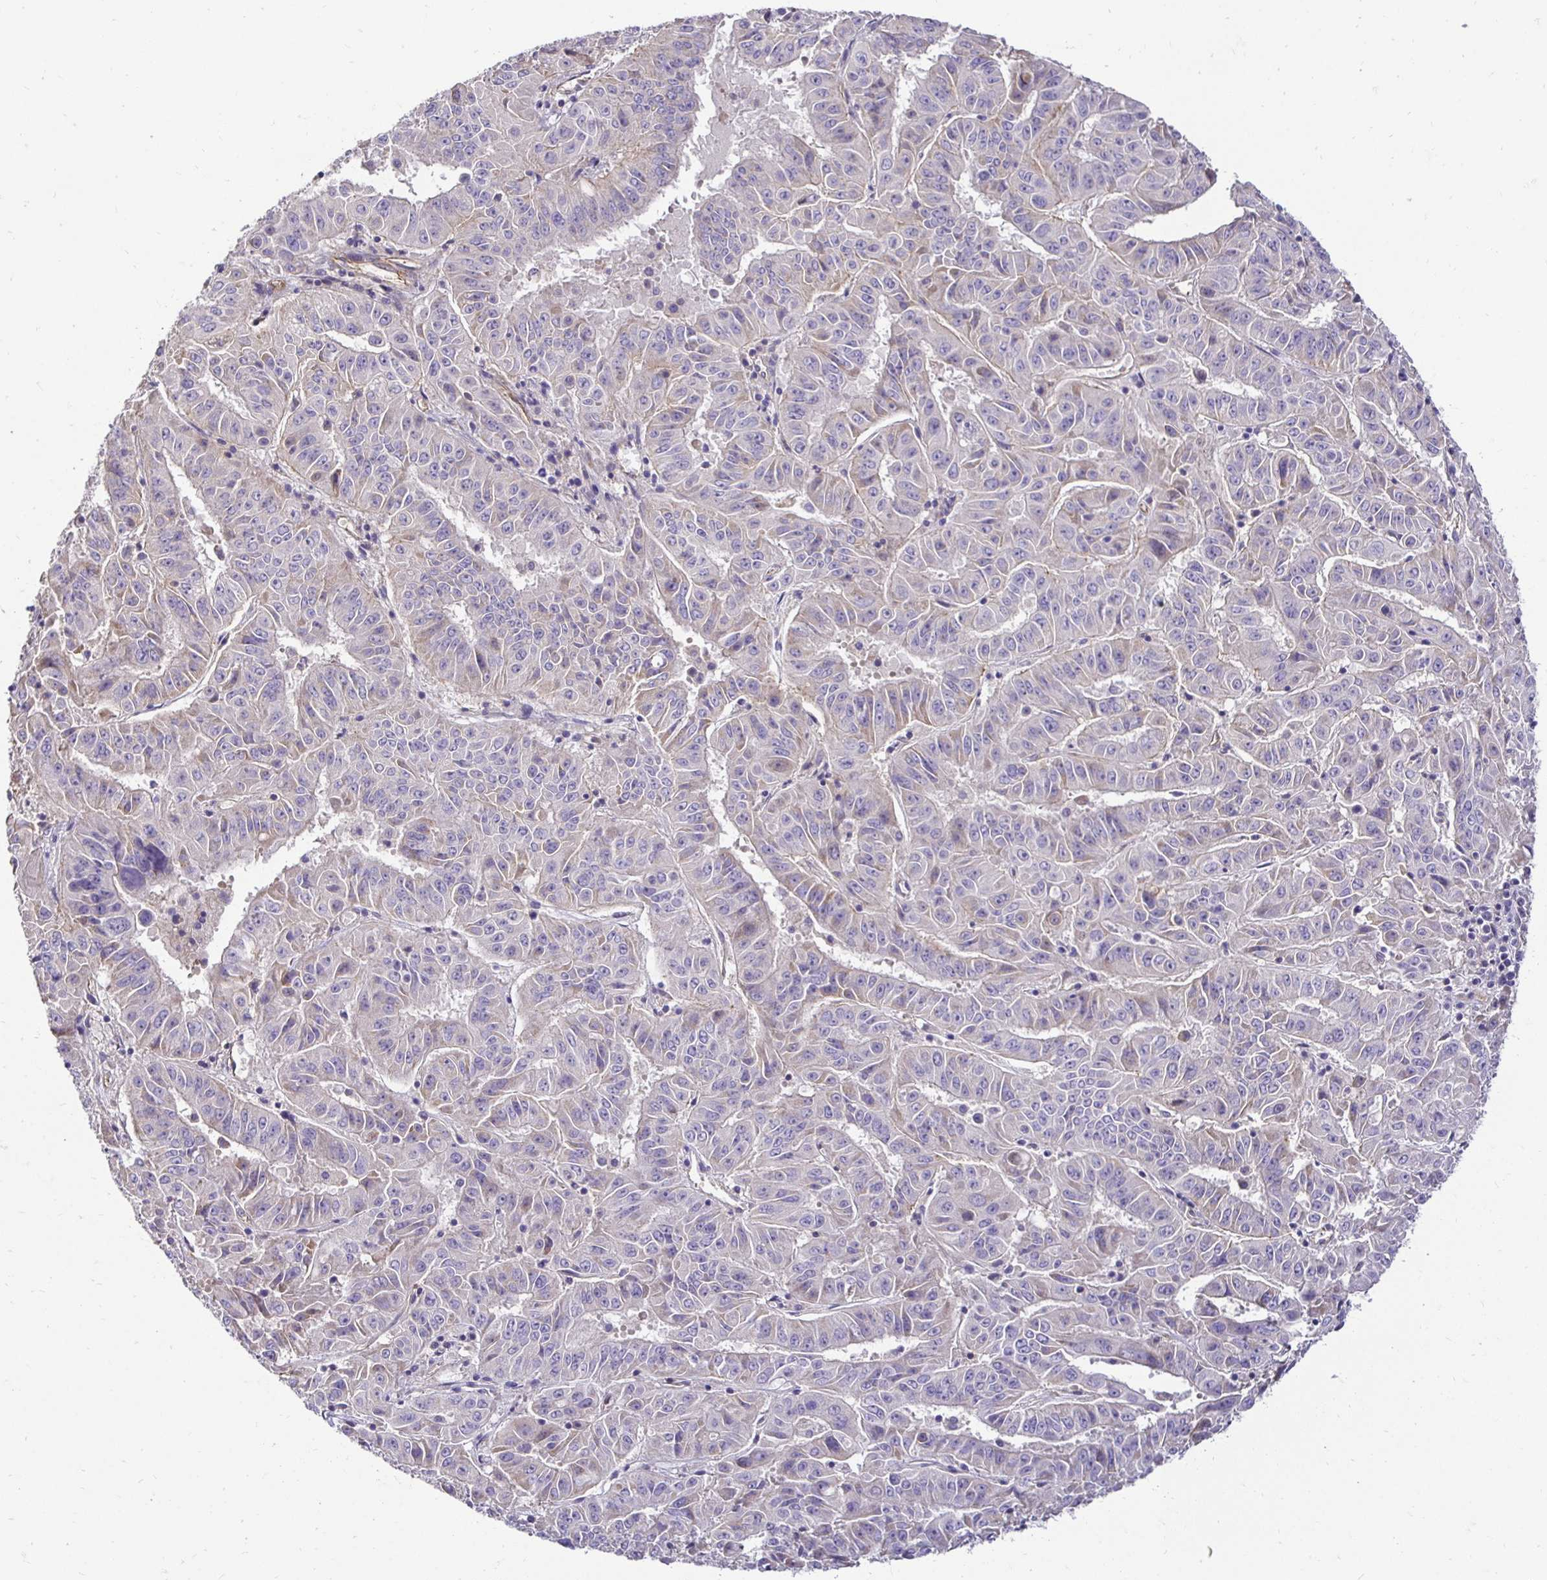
{"staining": {"intensity": "negative", "quantity": "none", "location": "none"}, "tissue": "pancreatic cancer", "cell_type": "Tumor cells", "image_type": "cancer", "snomed": [{"axis": "morphology", "description": "Adenocarcinoma, NOS"}, {"axis": "topography", "description": "Pancreas"}], "caption": "DAB (3,3'-diaminobenzidine) immunohistochemical staining of human pancreatic cancer (adenocarcinoma) shows no significant positivity in tumor cells.", "gene": "SLC9A1", "patient": {"sex": "male", "age": 63}}